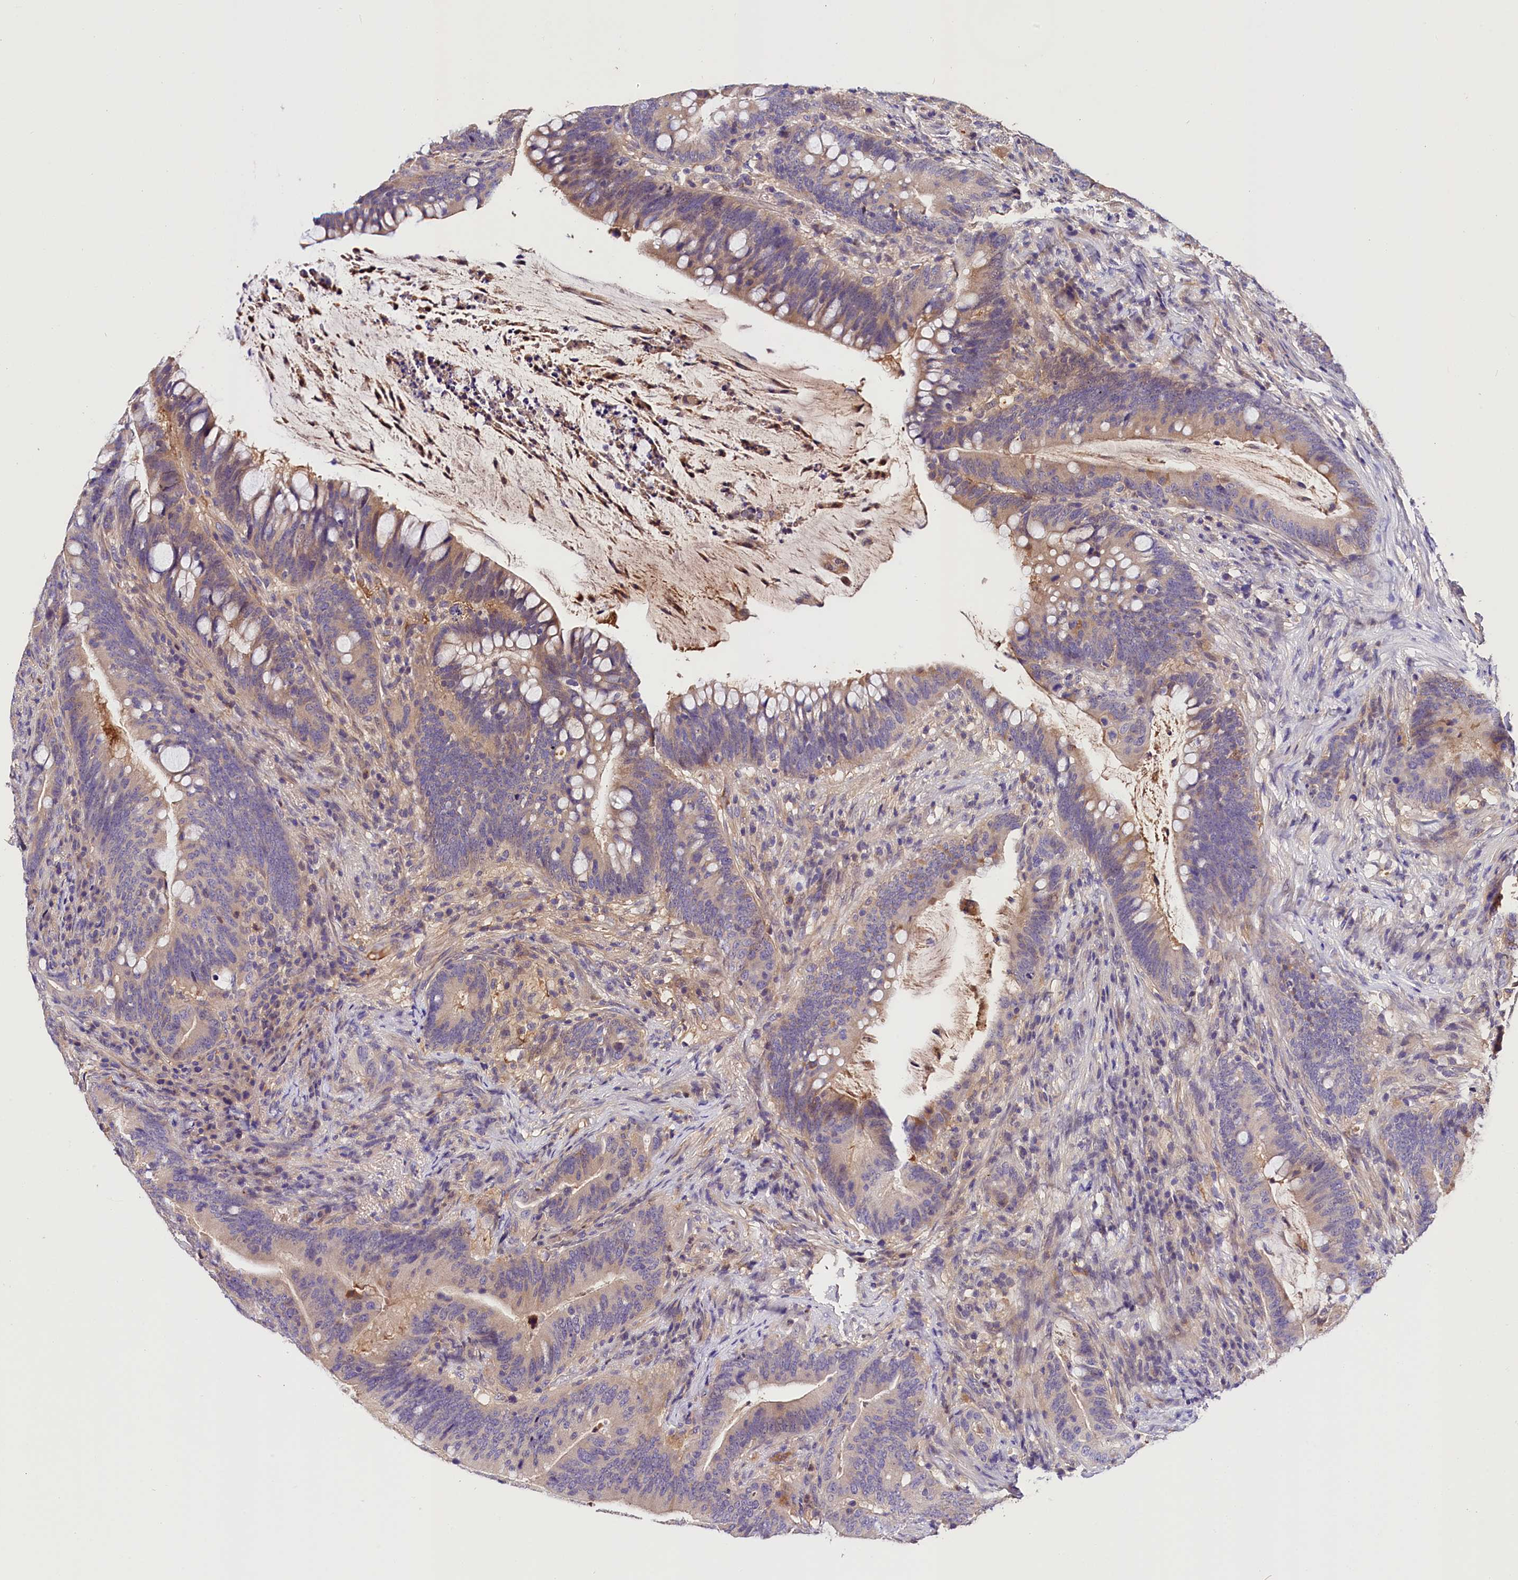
{"staining": {"intensity": "weak", "quantity": "<25%", "location": "cytoplasmic/membranous"}, "tissue": "colorectal cancer", "cell_type": "Tumor cells", "image_type": "cancer", "snomed": [{"axis": "morphology", "description": "Adenocarcinoma, NOS"}, {"axis": "topography", "description": "Colon"}], "caption": "Human colorectal cancer (adenocarcinoma) stained for a protein using immunohistochemistry (IHC) shows no staining in tumor cells.", "gene": "ARMC6", "patient": {"sex": "female", "age": 66}}